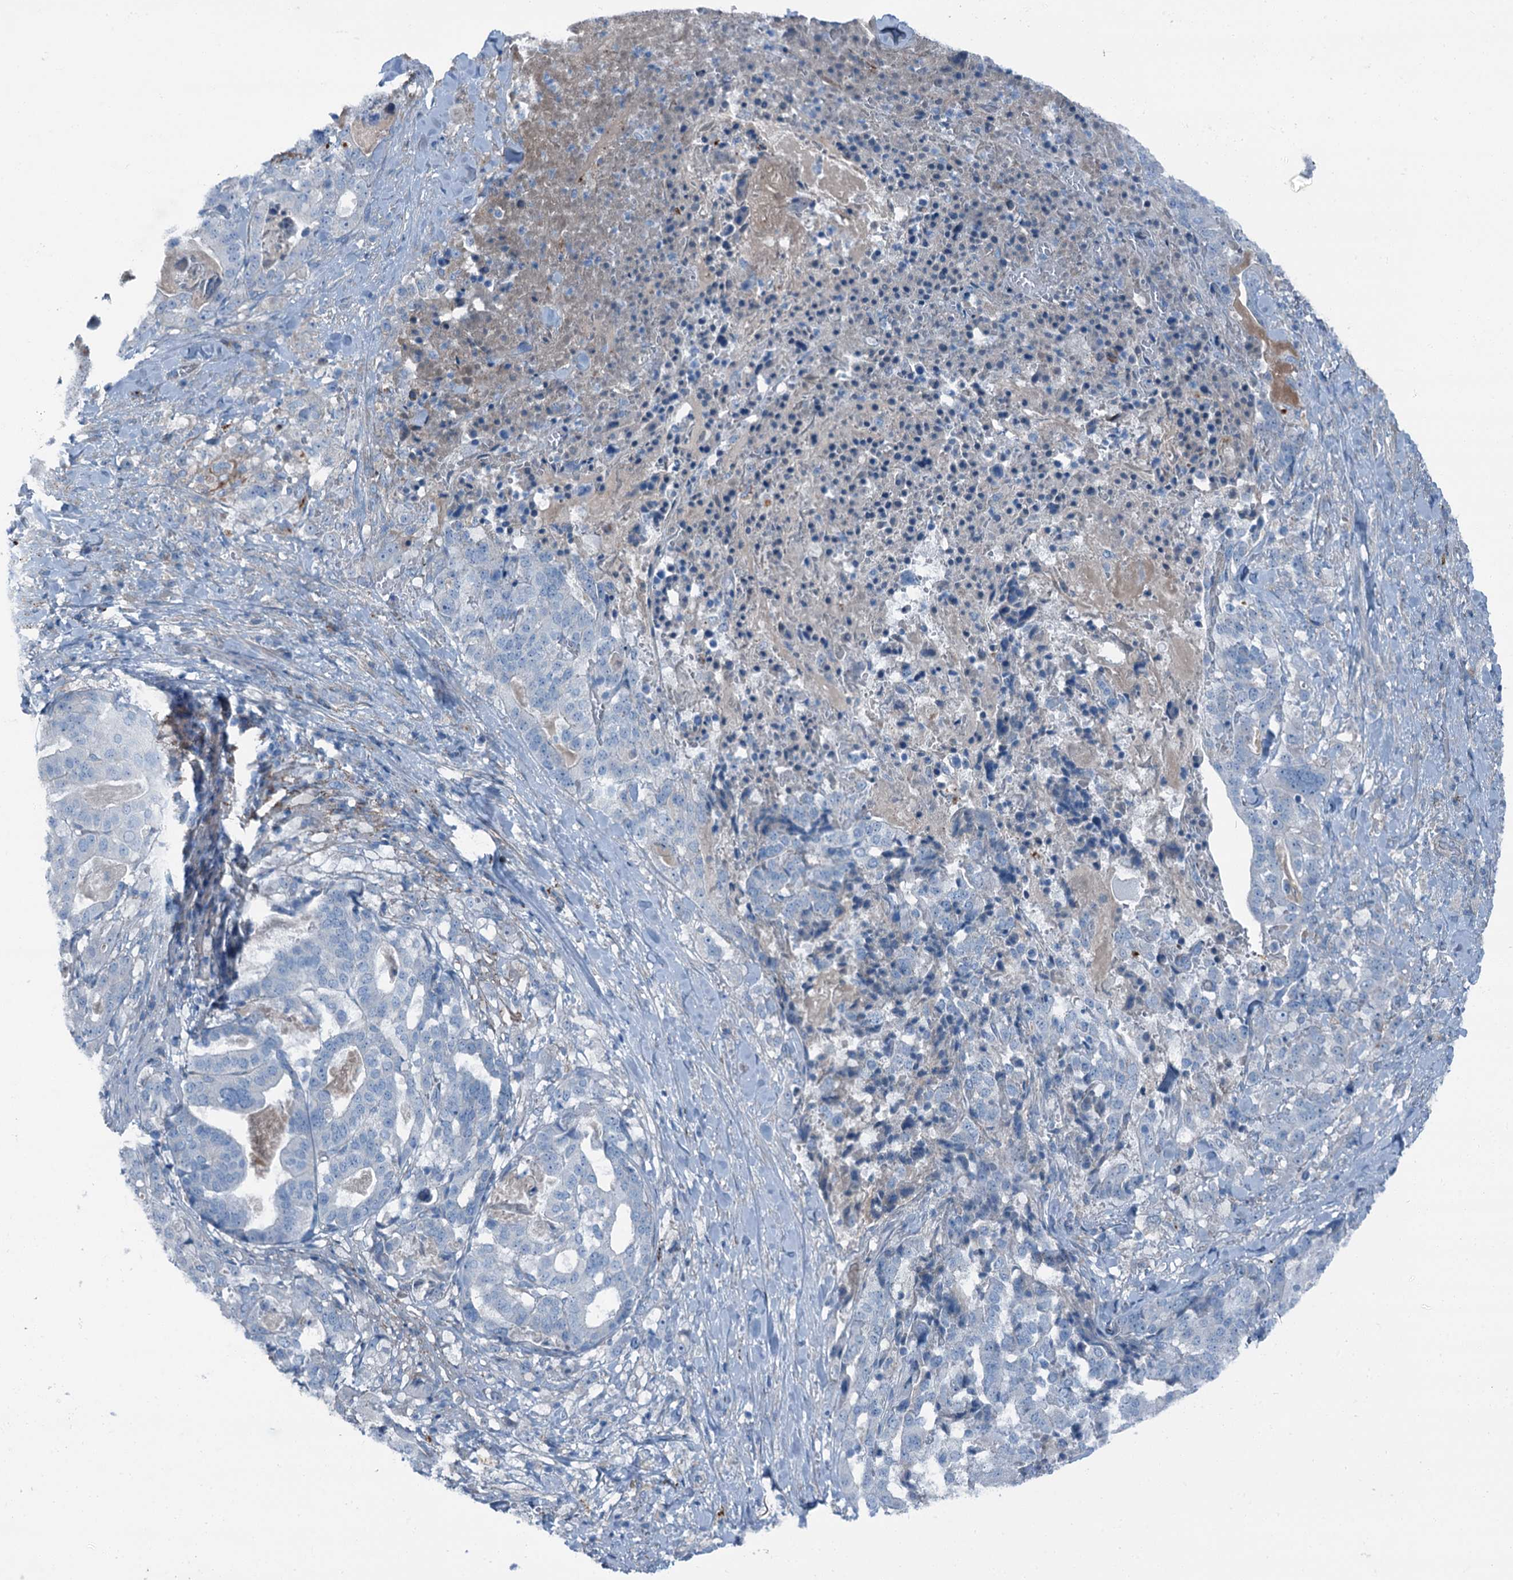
{"staining": {"intensity": "negative", "quantity": "none", "location": "none"}, "tissue": "stomach cancer", "cell_type": "Tumor cells", "image_type": "cancer", "snomed": [{"axis": "morphology", "description": "Adenocarcinoma, NOS"}, {"axis": "topography", "description": "Stomach"}], "caption": "High power microscopy histopathology image of an immunohistochemistry histopathology image of stomach adenocarcinoma, revealing no significant staining in tumor cells. (Brightfield microscopy of DAB IHC at high magnification).", "gene": "AXL", "patient": {"sex": "male", "age": 48}}